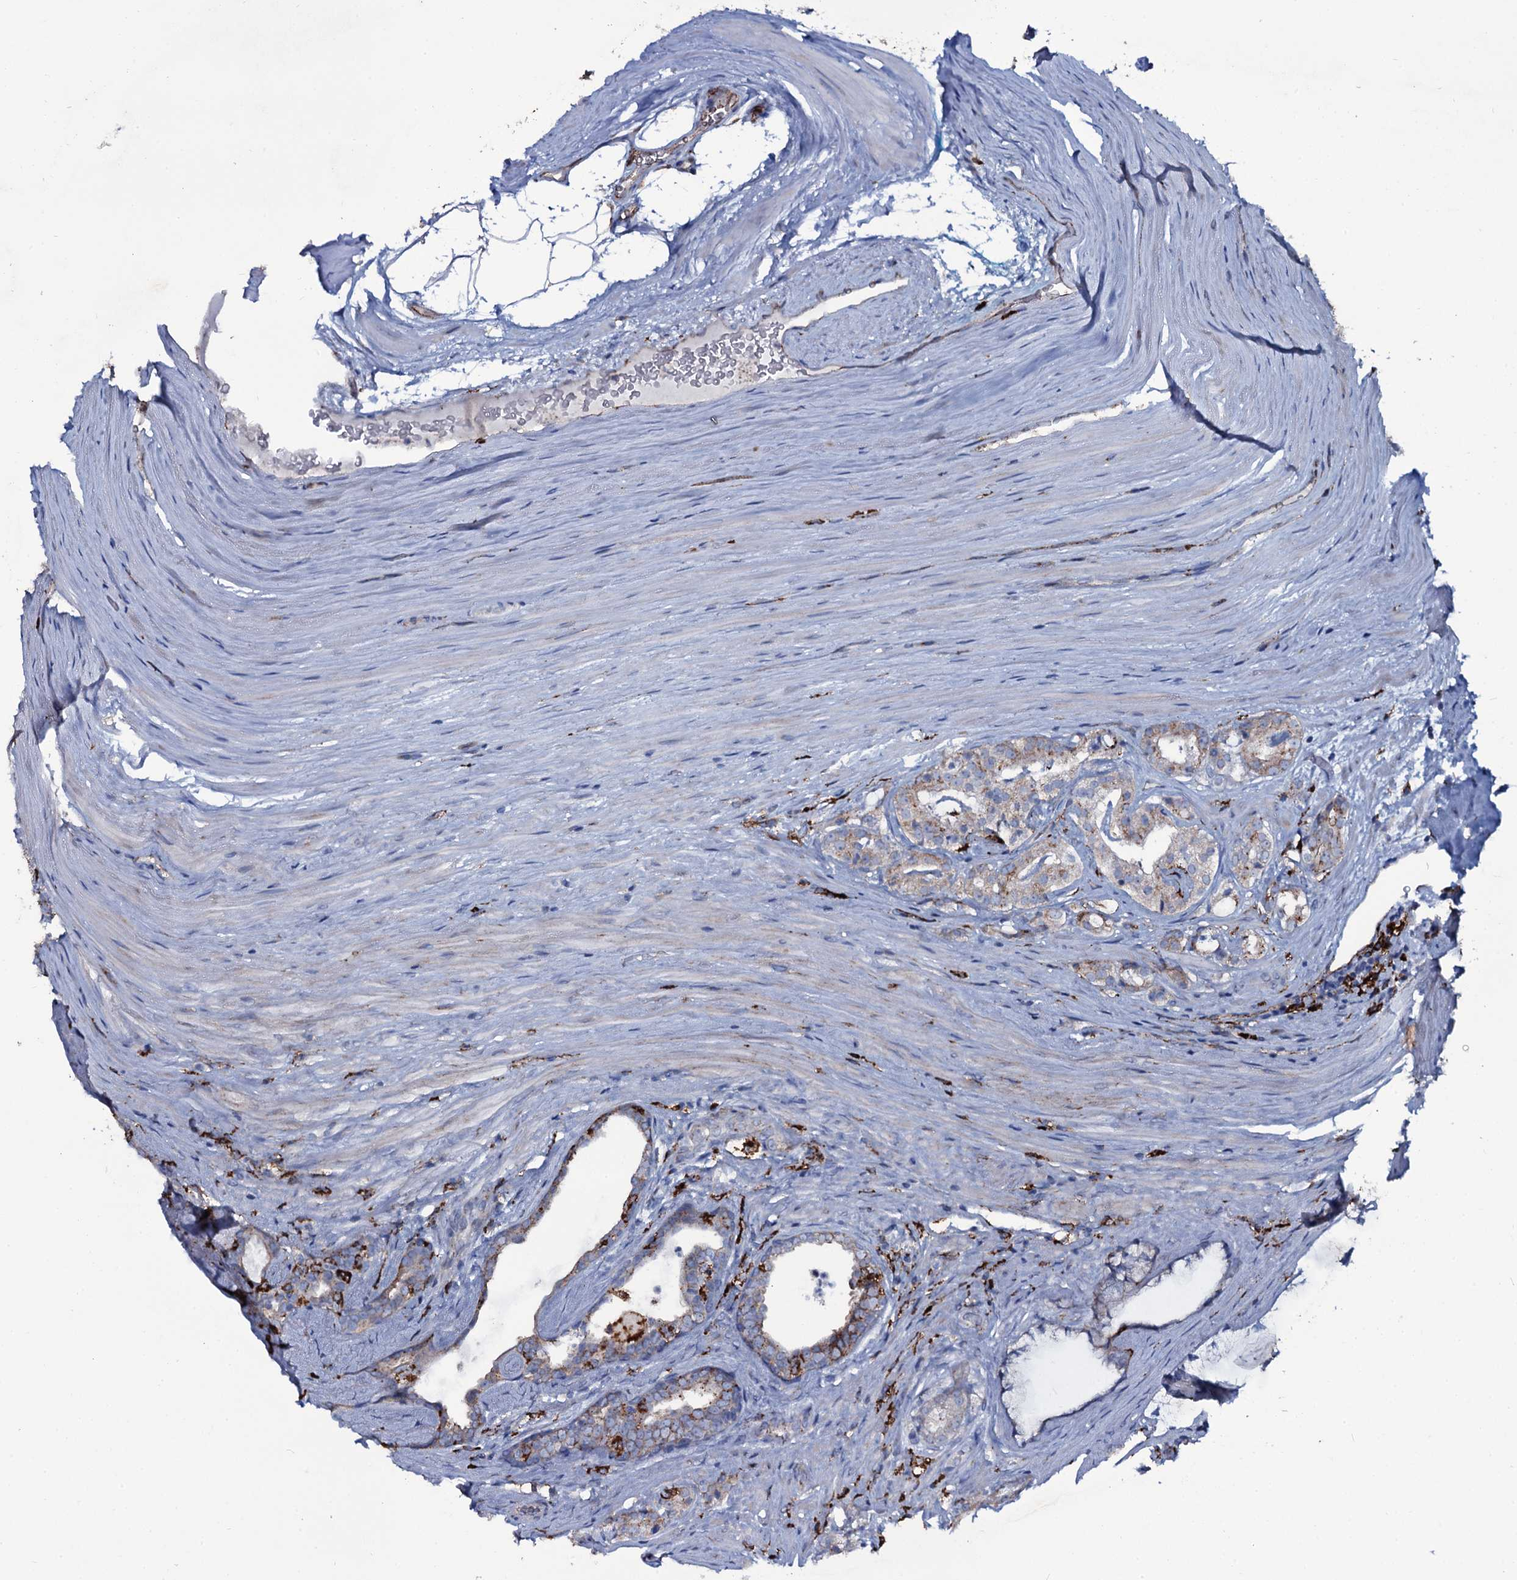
{"staining": {"intensity": "weak", "quantity": ">75%", "location": "cytoplasmic/membranous"}, "tissue": "prostate cancer", "cell_type": "Tumor cells", "image_type": "cancer", "snomed": [{"axis": "morphology", "description": "Adenocarcinoma, High grade"}, {"axis": "topography", "description": "Prostate"}], "caption": "The immunohistochemical stain labels weak cytoplasmic/membranous positivity in tumor cells of prostate cancer tissue.", "gene": "OSBPL2", "patient": {"sex": "male", "age": 63}}